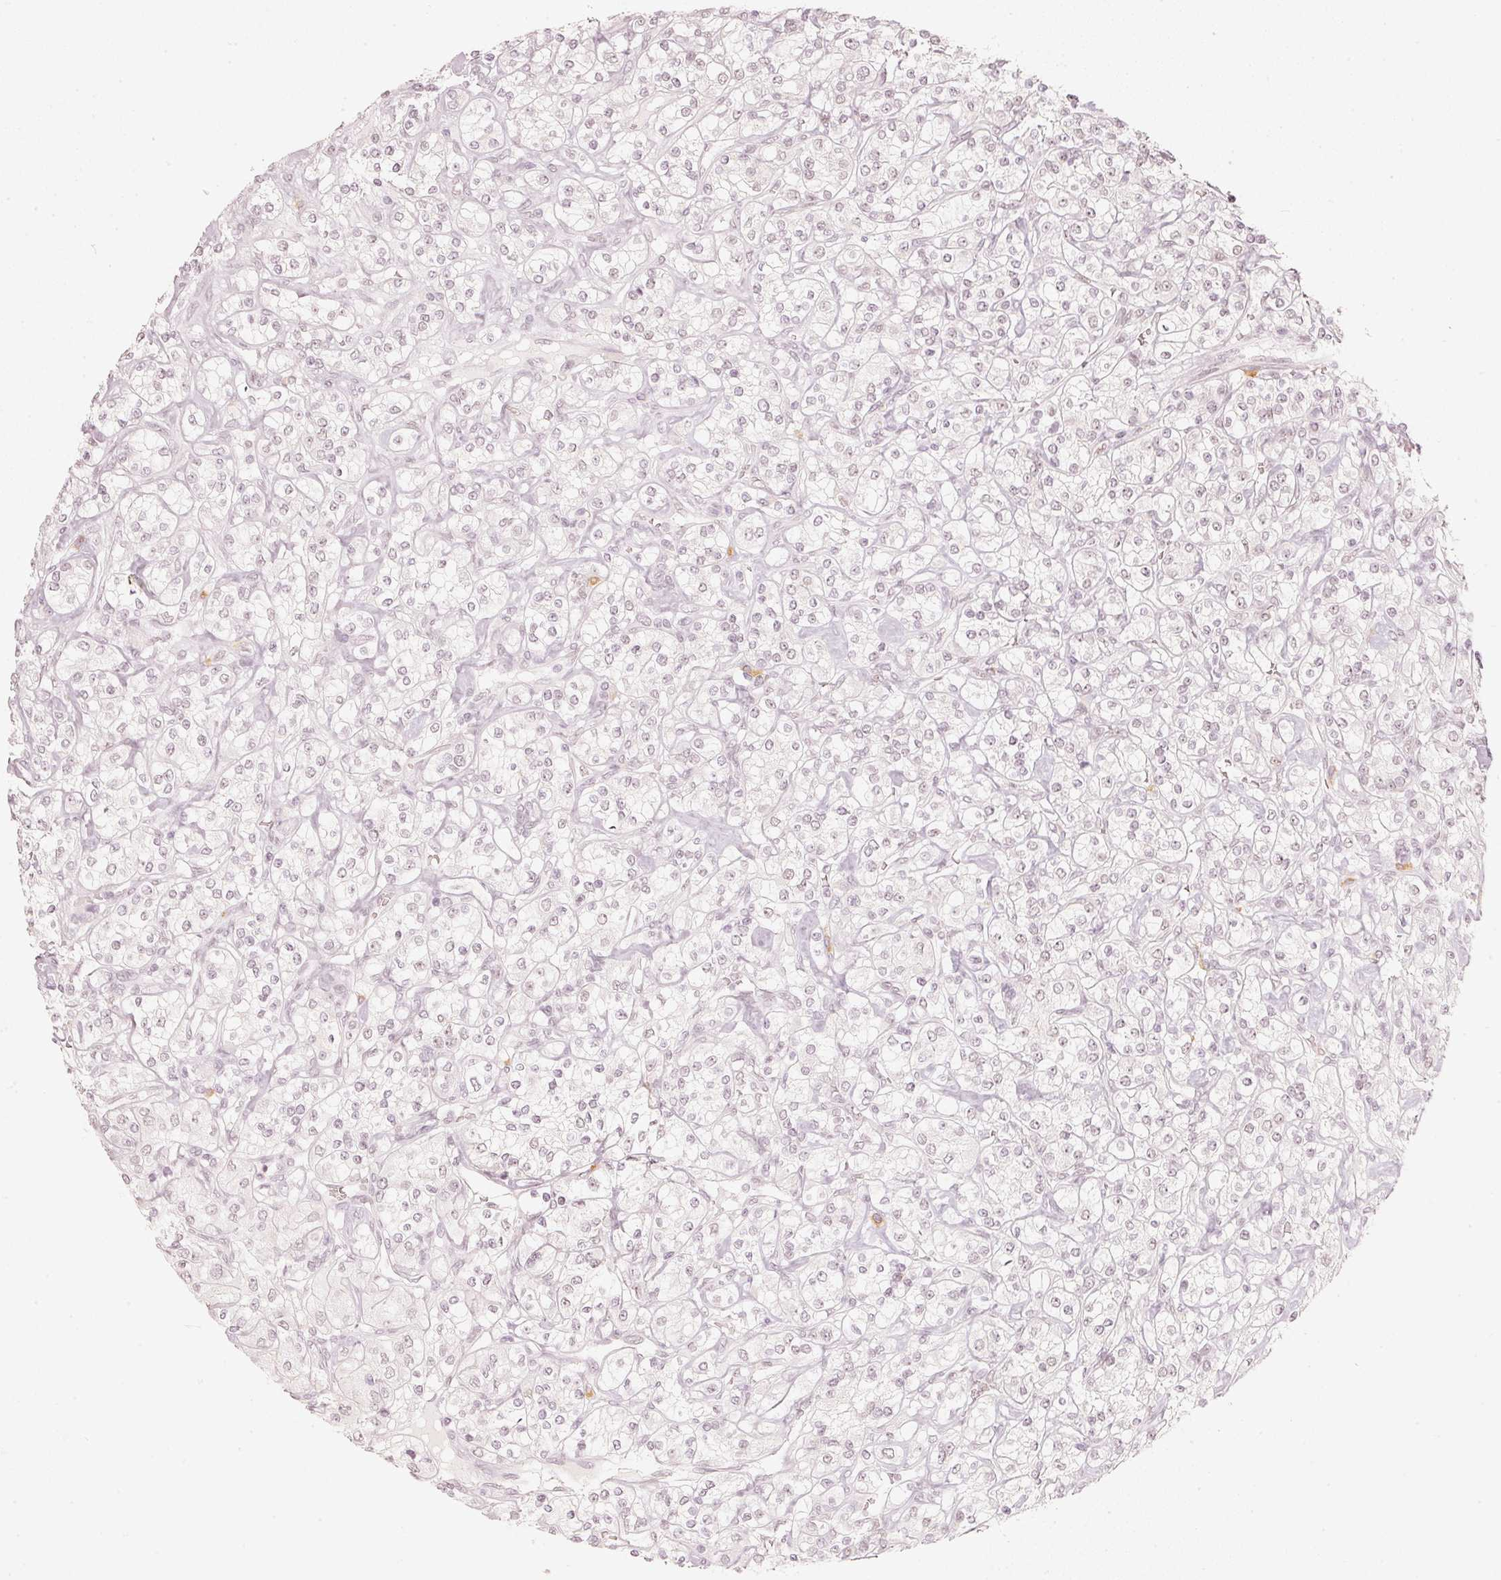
{"staining": {"intensity": "negative", "quantity": "none", "location": "none"}, "tissue": "renal cancer", "cell_type": "Tumor cells", "image_type": "cancer", "snomed": [{"axis": "morphology", "description": "Adenocarcinoma, NOS"}, {"axis": "topography", "description": "Kidney"}], "caption": "Immunohistochemistry histopathology image of neoplastic tissue: renal cancer stained with DAB reveals no significant protein positivity in tumor cells.", "gene": "PPP1R10", "patient": {"sex": "male", "age": 77}}